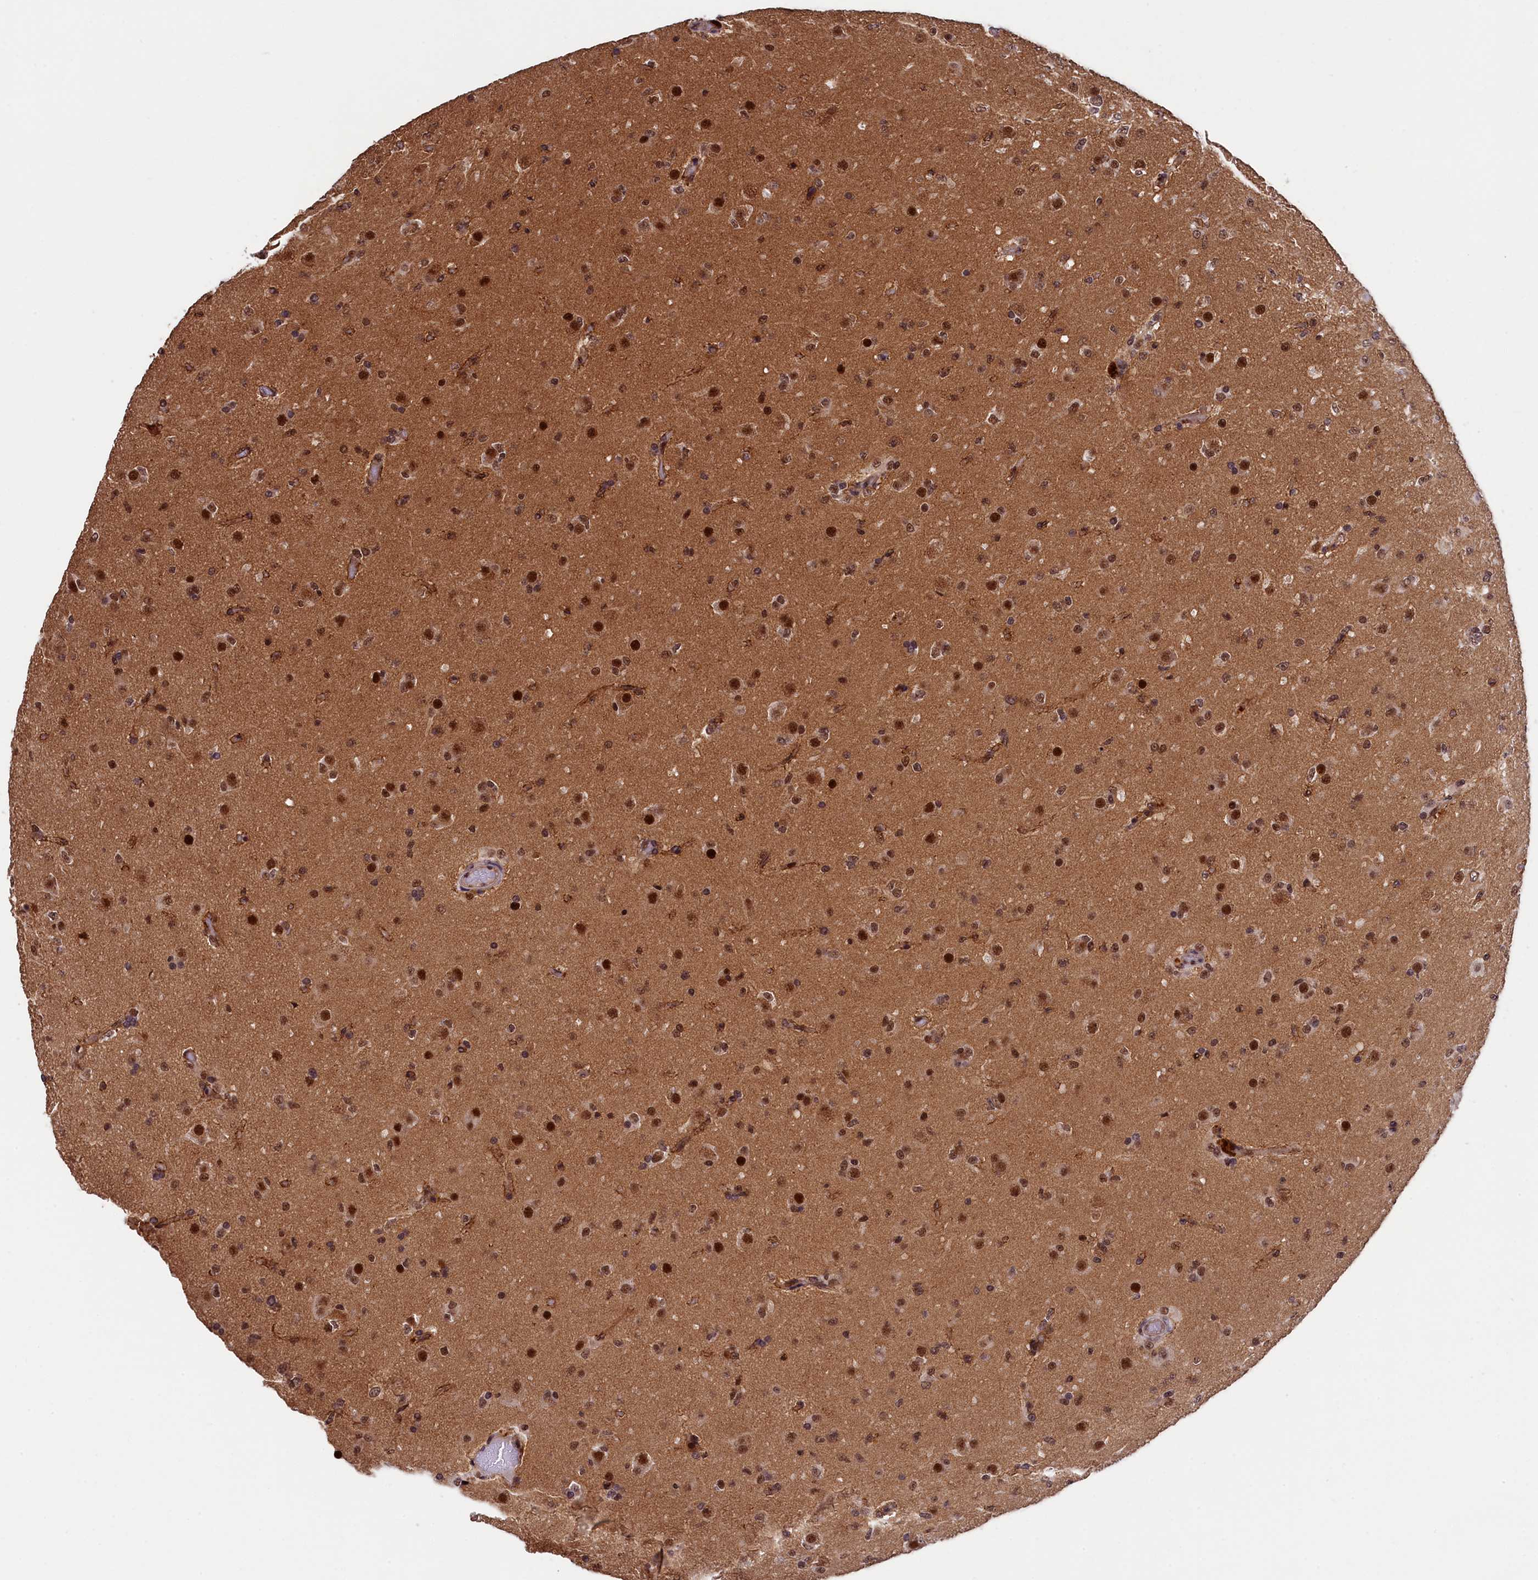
{"staining": {"intensity": "strong", "quantity": ">75%", "location": "nuclear"}, "tissue": "glioma", "cell_type": "Tumor cells", "image_type": "cancer", "snomed": [{"axis": "morphology", "description": "Glioma, malignant, Low grade"}, {"axis": "topography", "description": "Brain"}], "caption": "There is high levels of strong nuclear expression in tumor cells of malignant glioma (low-grade), as demonstrated by immunohistochemical staining (brown color).", "gene": "ADIG", "patient": {"sex": "male", "age": 65}}